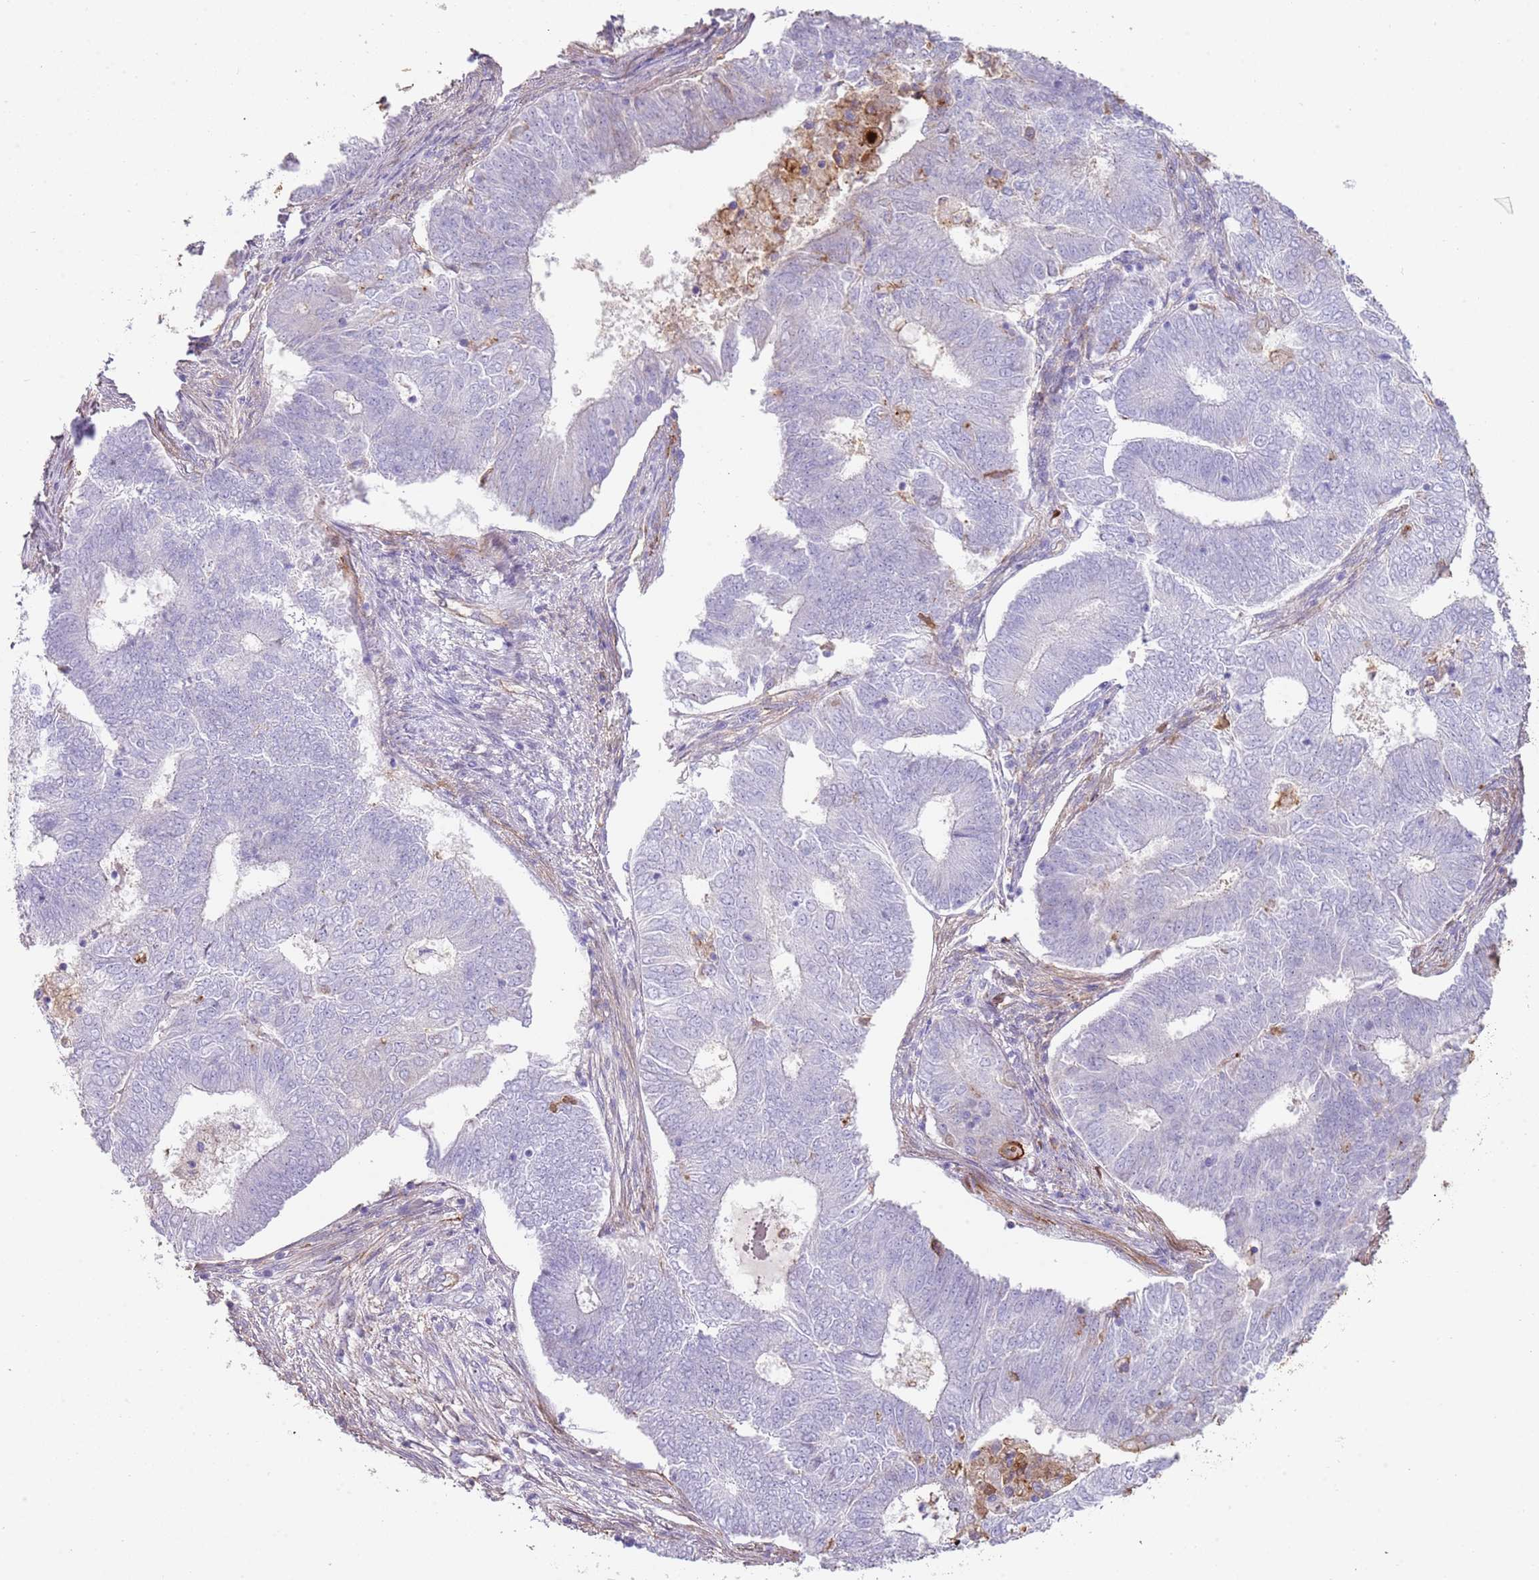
{"staining": {"intensity": "negative", "quantity": "none", "location": "none"}, "tissue": "endometrial cancer", "cell_type": "Tumor cells", "image_type": "cancer", "snomed": [{"axis": "morphology", "description": "Adenocarcinoma, NOS"}, {"axis": "topography", "description": "Endometrium"}], "caption": "Histopathology image shows no significant protein staining in tumor cells of adenocarcinoma (endometrial).", "gene": "NBPF3", "patient": {"sex": "female", "age": 62}}